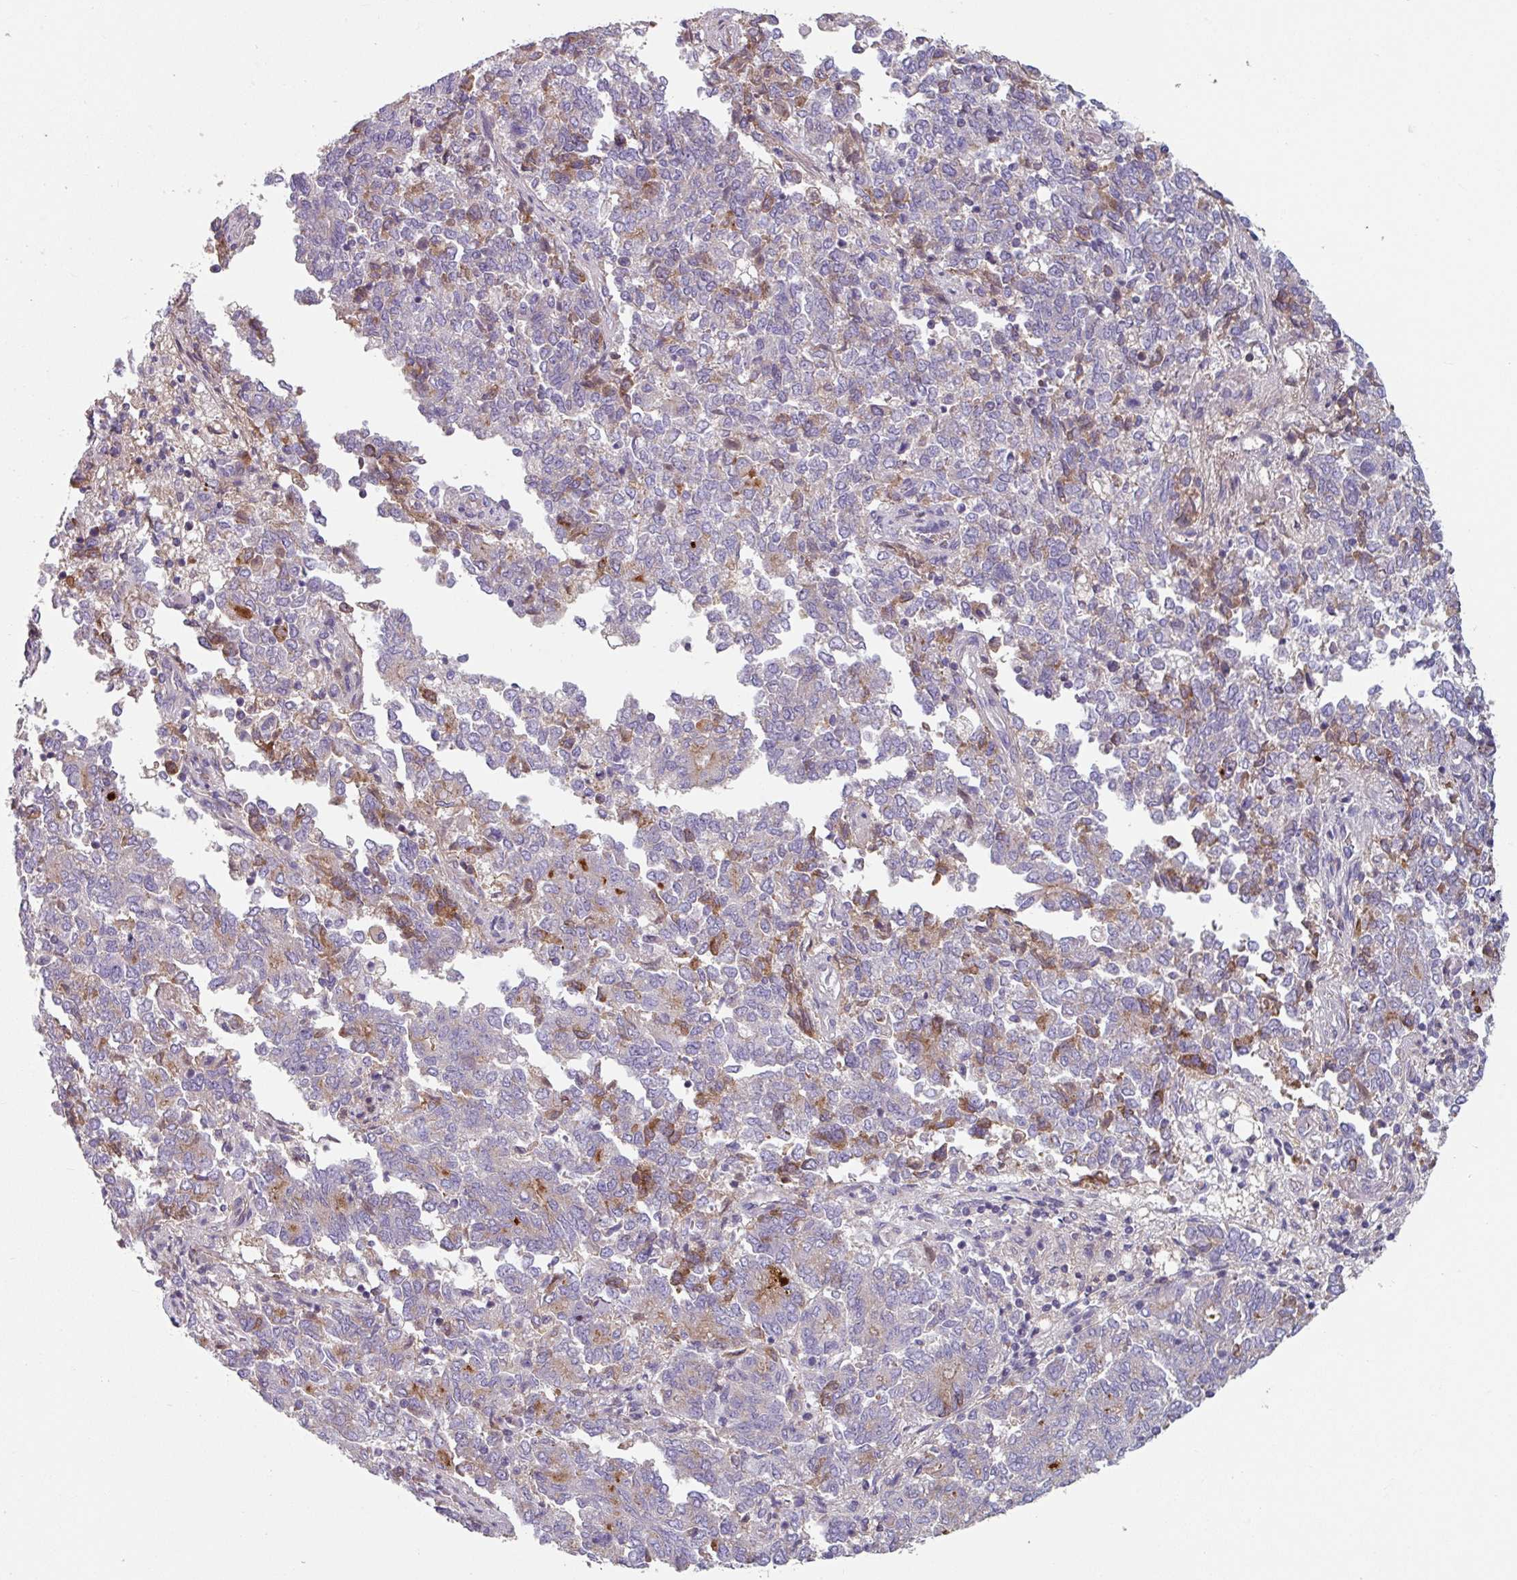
{"staining": {"intensity": "weak", "quantity": "<25%", "location": "cytoplasmic/membranous"}, "tissue": "endometrial cancer", "cell_type": "Tumor cells", "image_type": "cancer", "snomed": [{"axis": "morphology", "description": "Adenocarcinoma, NOS"}, {"axis": "topography", "description": "Endometrium"}], "caption": "Endometrial cancer (adenocarcinoma) was stained to show a protein in brown. There is no significant expression in tumor cells. The staining was performed using DAB to visualize the protein expression in brown, while the nuclei were stained in blue with hematoxylin (Magnification: 20x).", "gene": "TMEM132A", "patient": {"sex": "female", "age": 80}}